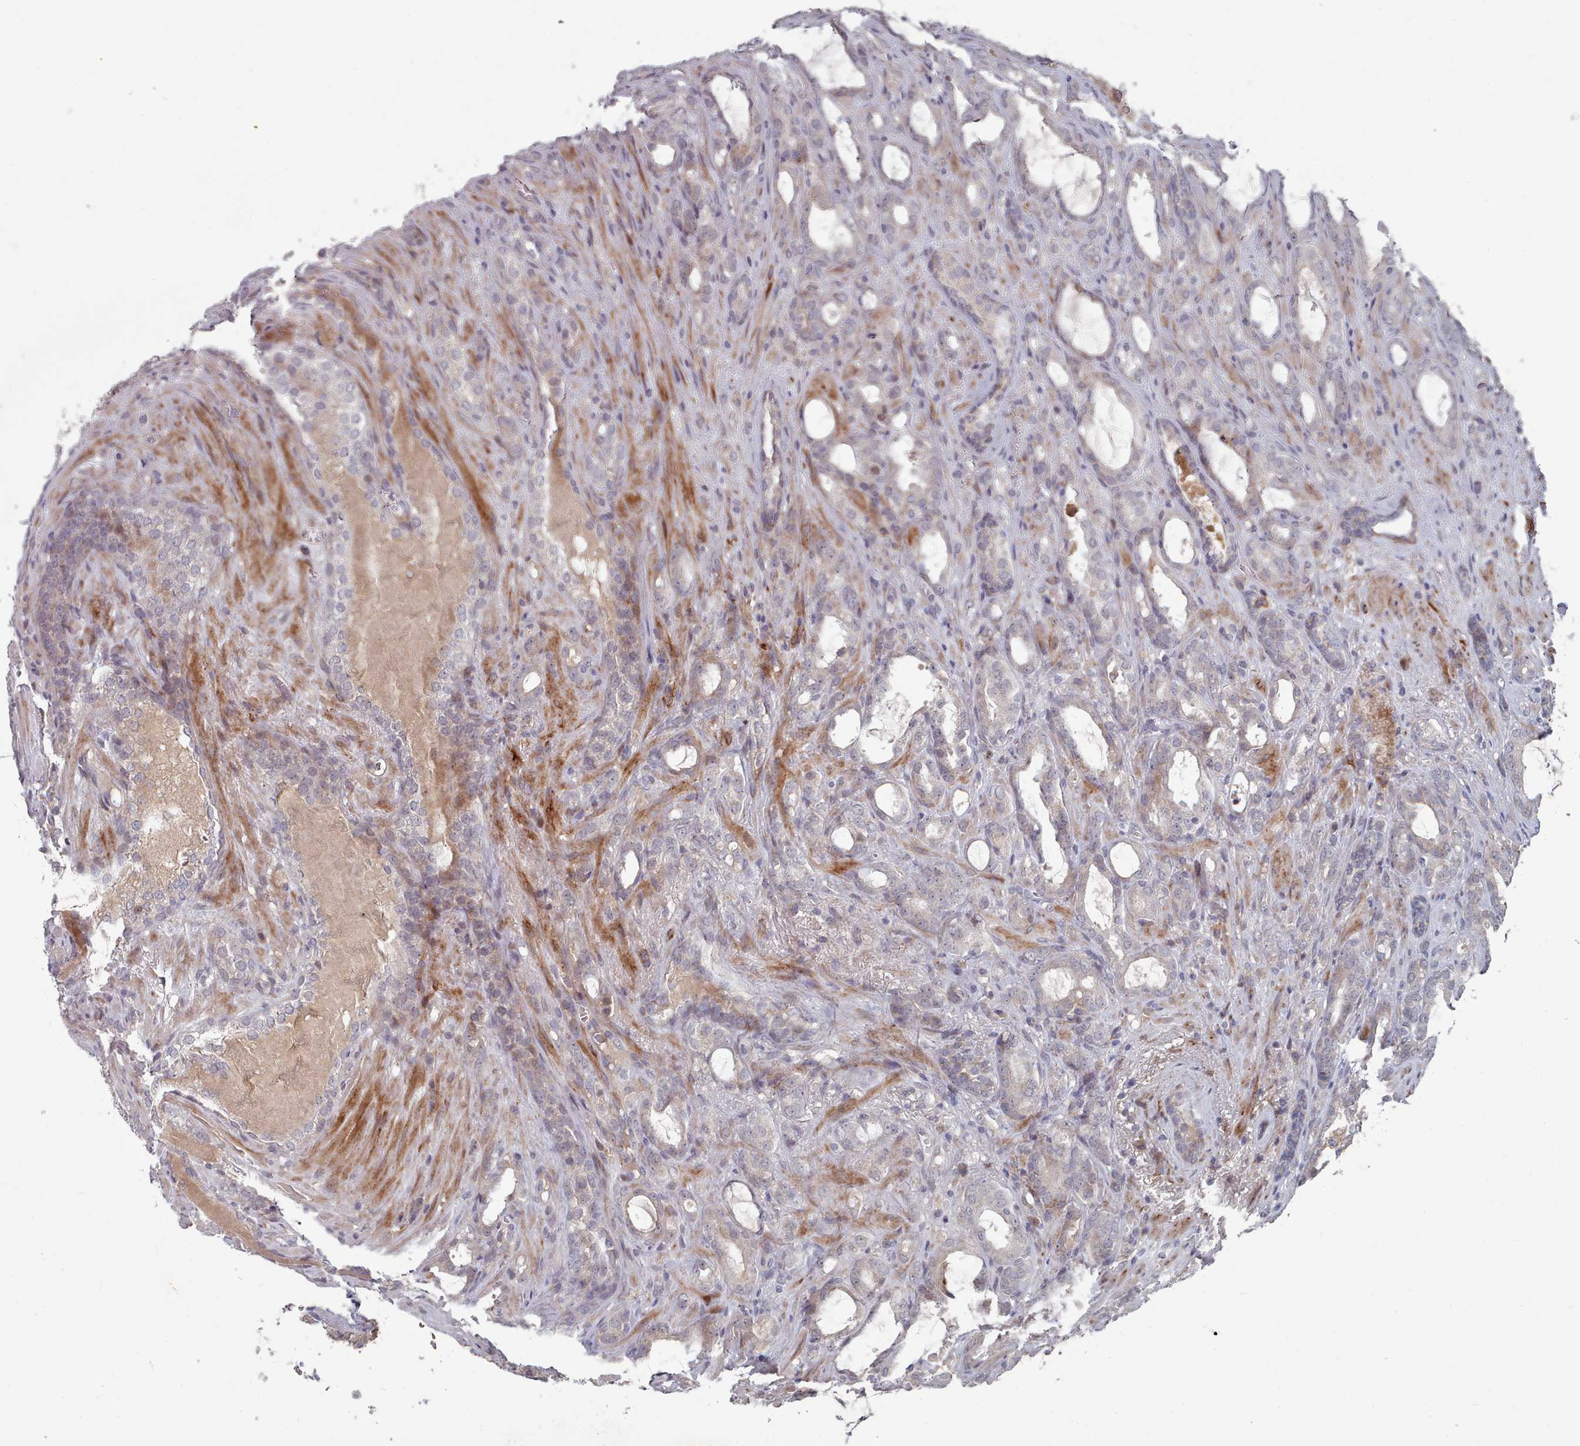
{"staining": {"intensity": "negative", "quantity": "none", "location": "none"}, "tissue": "prostate cancer", "cell_type": "Tumor cells", "image_type": "cancer", "snomed": [{"axis": "morphology", "description": "Adenocarcinoma, High grade"}, {"axis": "topography", "description": "Prostate"}], "caption": "Immunohistochemistry (IHC) of adenocarcinoma (high-grade) (prostate) demonstrates no expression in tumor cells. (Brightfield microscopy of DAB (3,3'-diaminobenzidine) immunohistochemistry (IHC) at high magnification).", "gene": "COL8A2", "patient": {"sex": "male", "age": 72}}